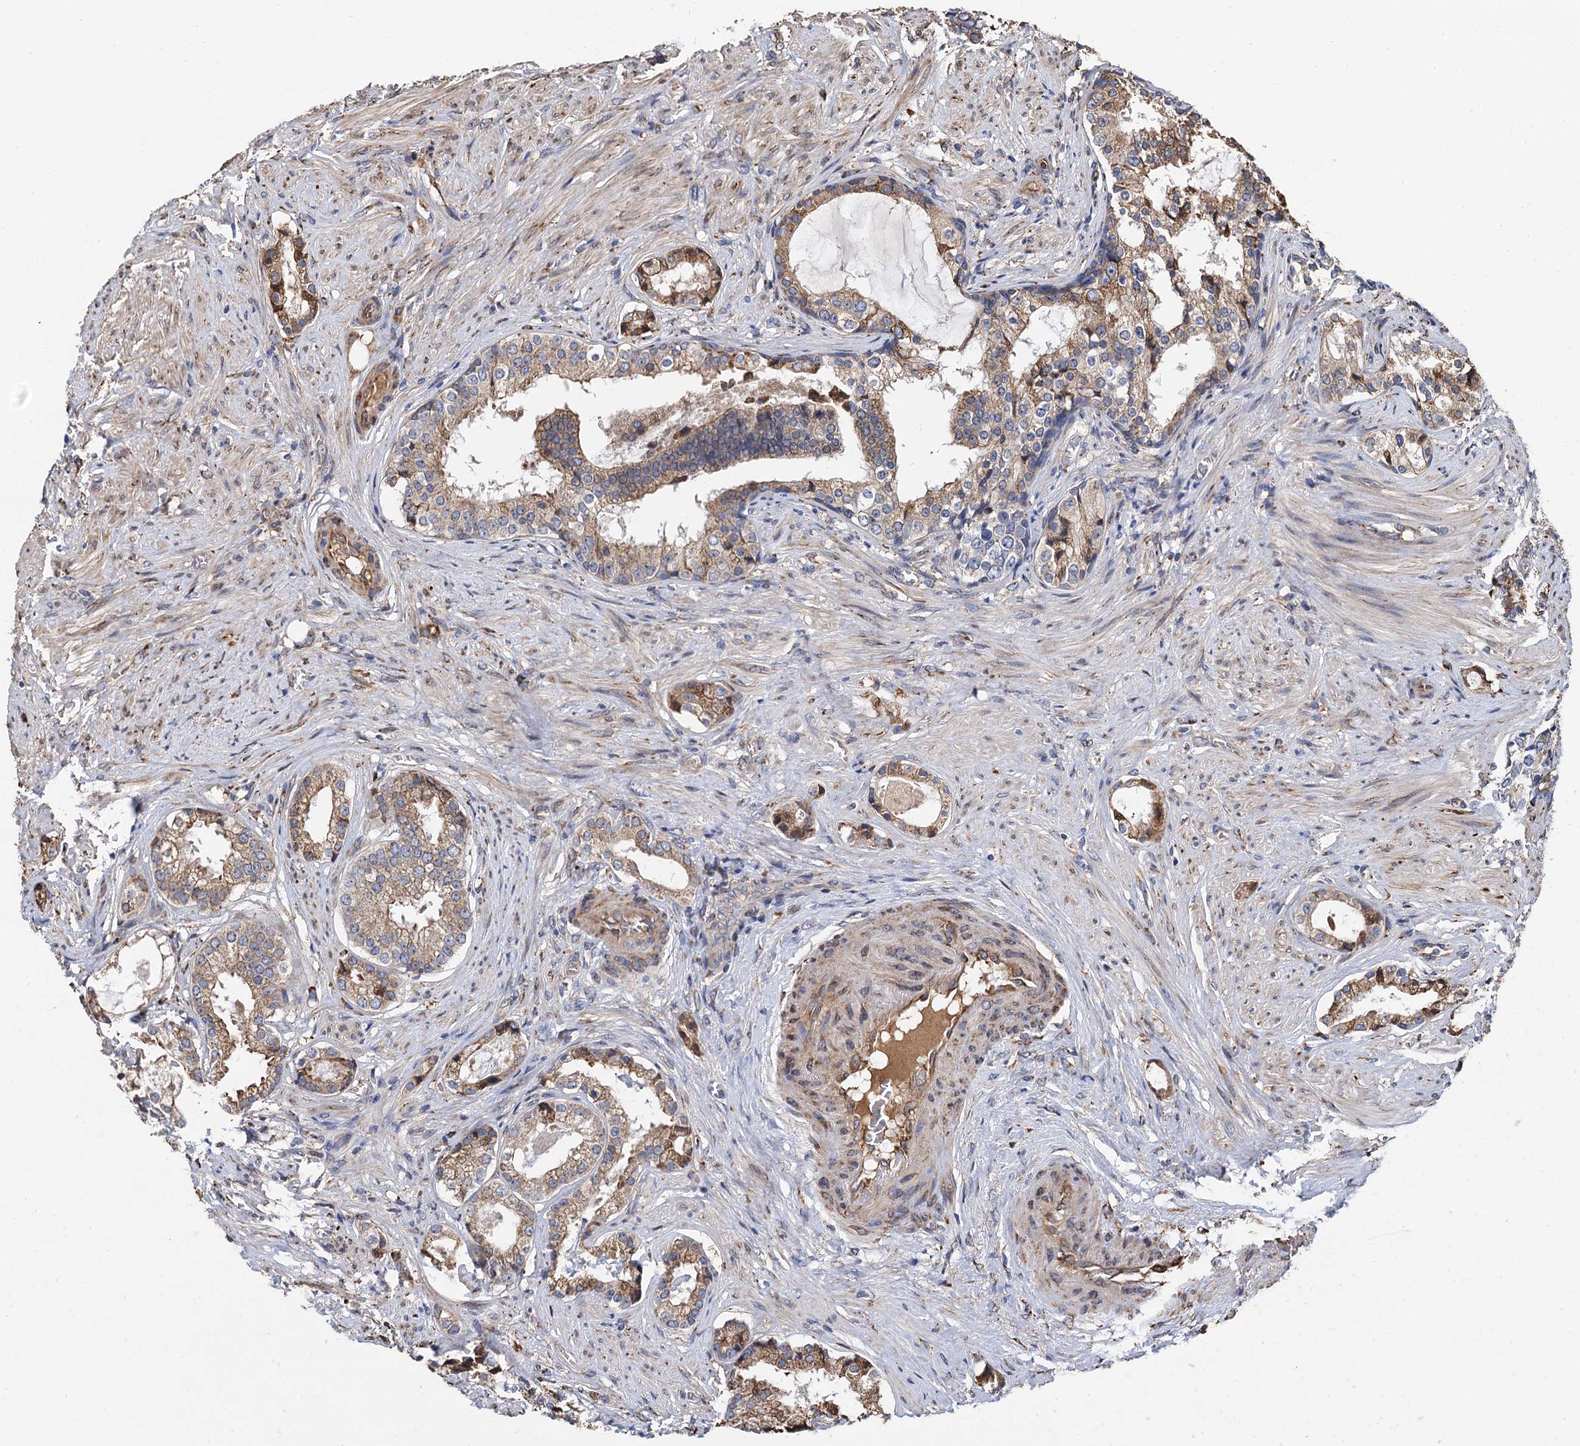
{"staining": {"intensity": "moderate", "quantity": "25%-75%", "location": "cytoplasmic/membranous"}, "tissue": "prostate cancer", "cell_type": "Tumor cells", "image_type": "cancer", "snomed": [{"axis": "morphology", "description": "Adenocarcinoma, High grade"}, {"axis": "topography", "description": "Prostate"}], "caption": "Prostate cancer (adenocarcinoma (high-grade)) stained with a brown dye shows moderate cytoplasmic/membranous positive staining in approximately 25%-75% of tumor cells.", "gene": "CNNM1", "patient": {"sex": "male", "age": 58}}